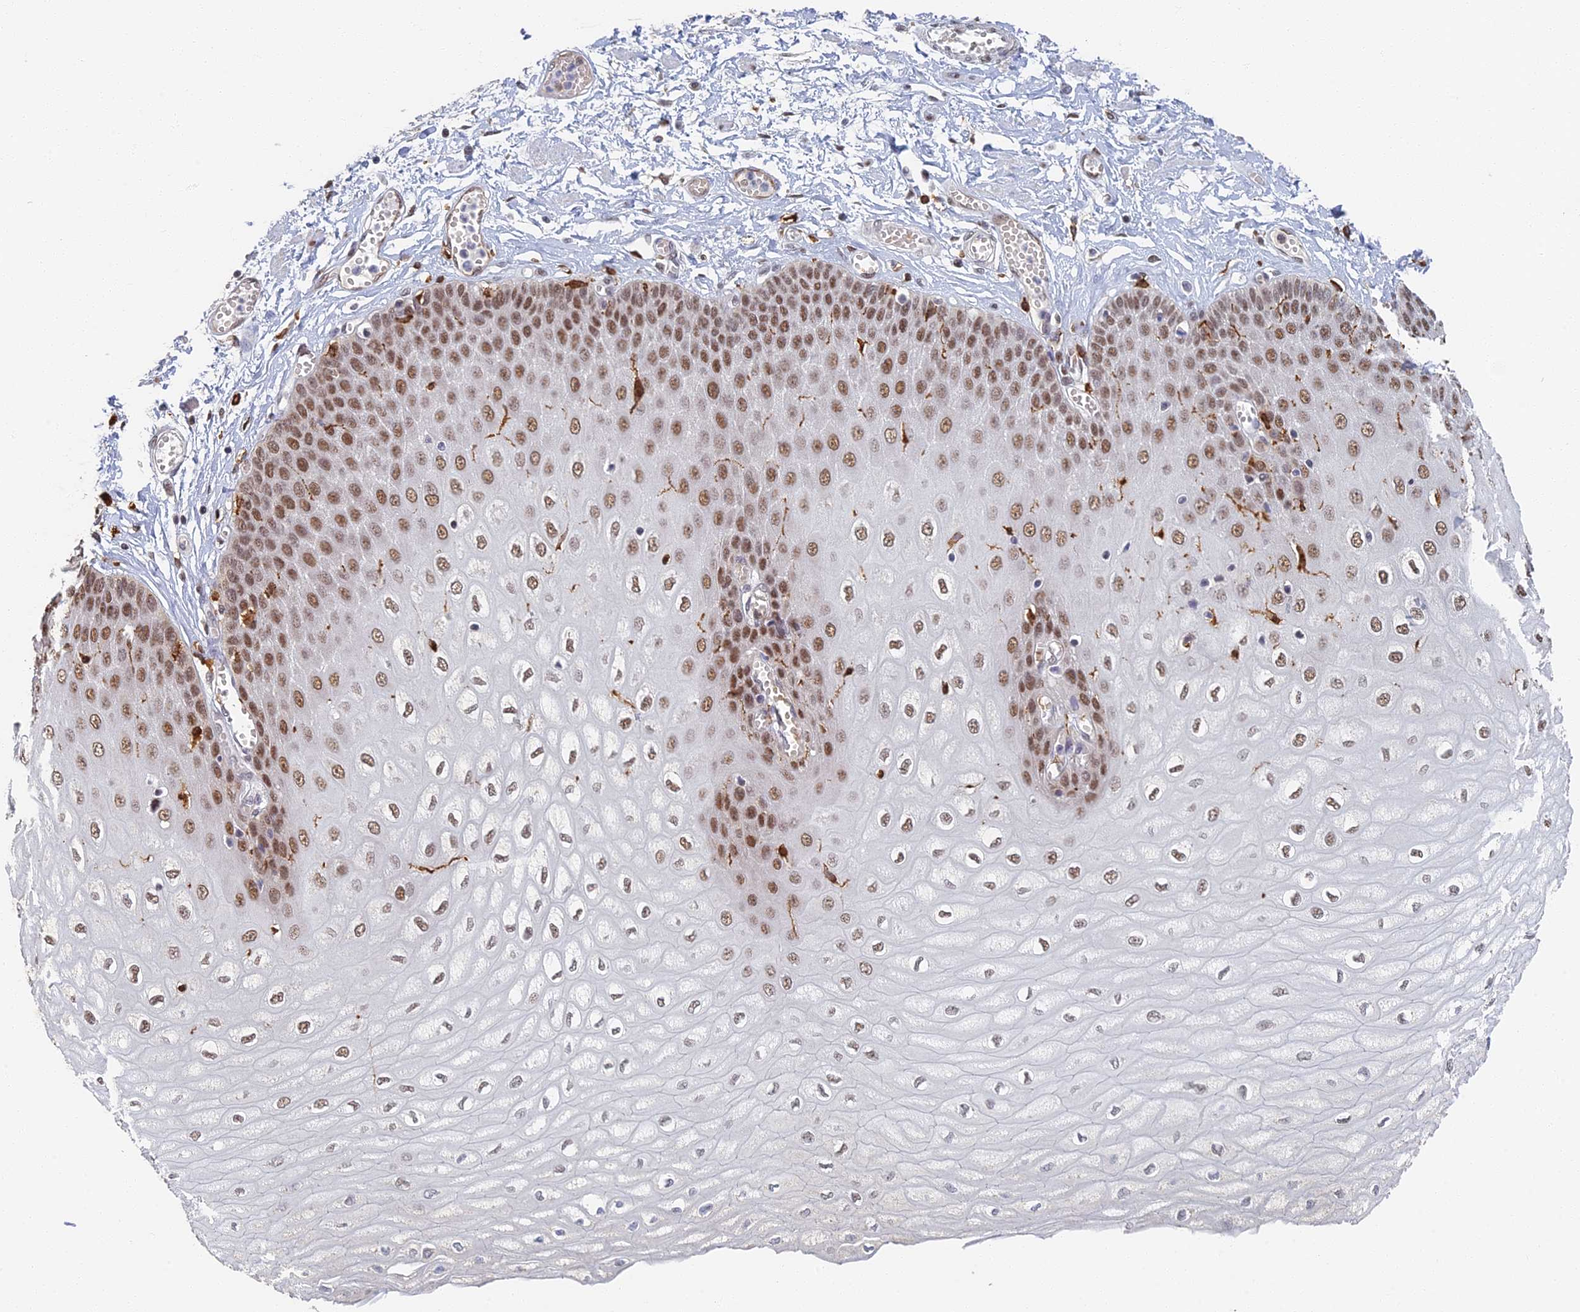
{"staining": {"intensity": "moderate", "quantity": ">75%", "location": "nuclear"}, "tissue": "esophagus", "cell_type": "Squamous epithelial cells", "image_type": "normal", "snomed": [{"axis": "morphology", "description": "Normal tissue, NOS"}, {"axis": "topography", "description": "Esophagus"}], "caption": "IHC of benign esophagus reveals medium levels of moderate nuclear expression in about >75% of squamous epithelial cells. The staining is performed using DAB brown chromogen to label protein expression. The nuclei are counter-stained blue using hematoxylin.", "gene": "GPATCH1", "patient": {"sex": "male", "age": 60}}